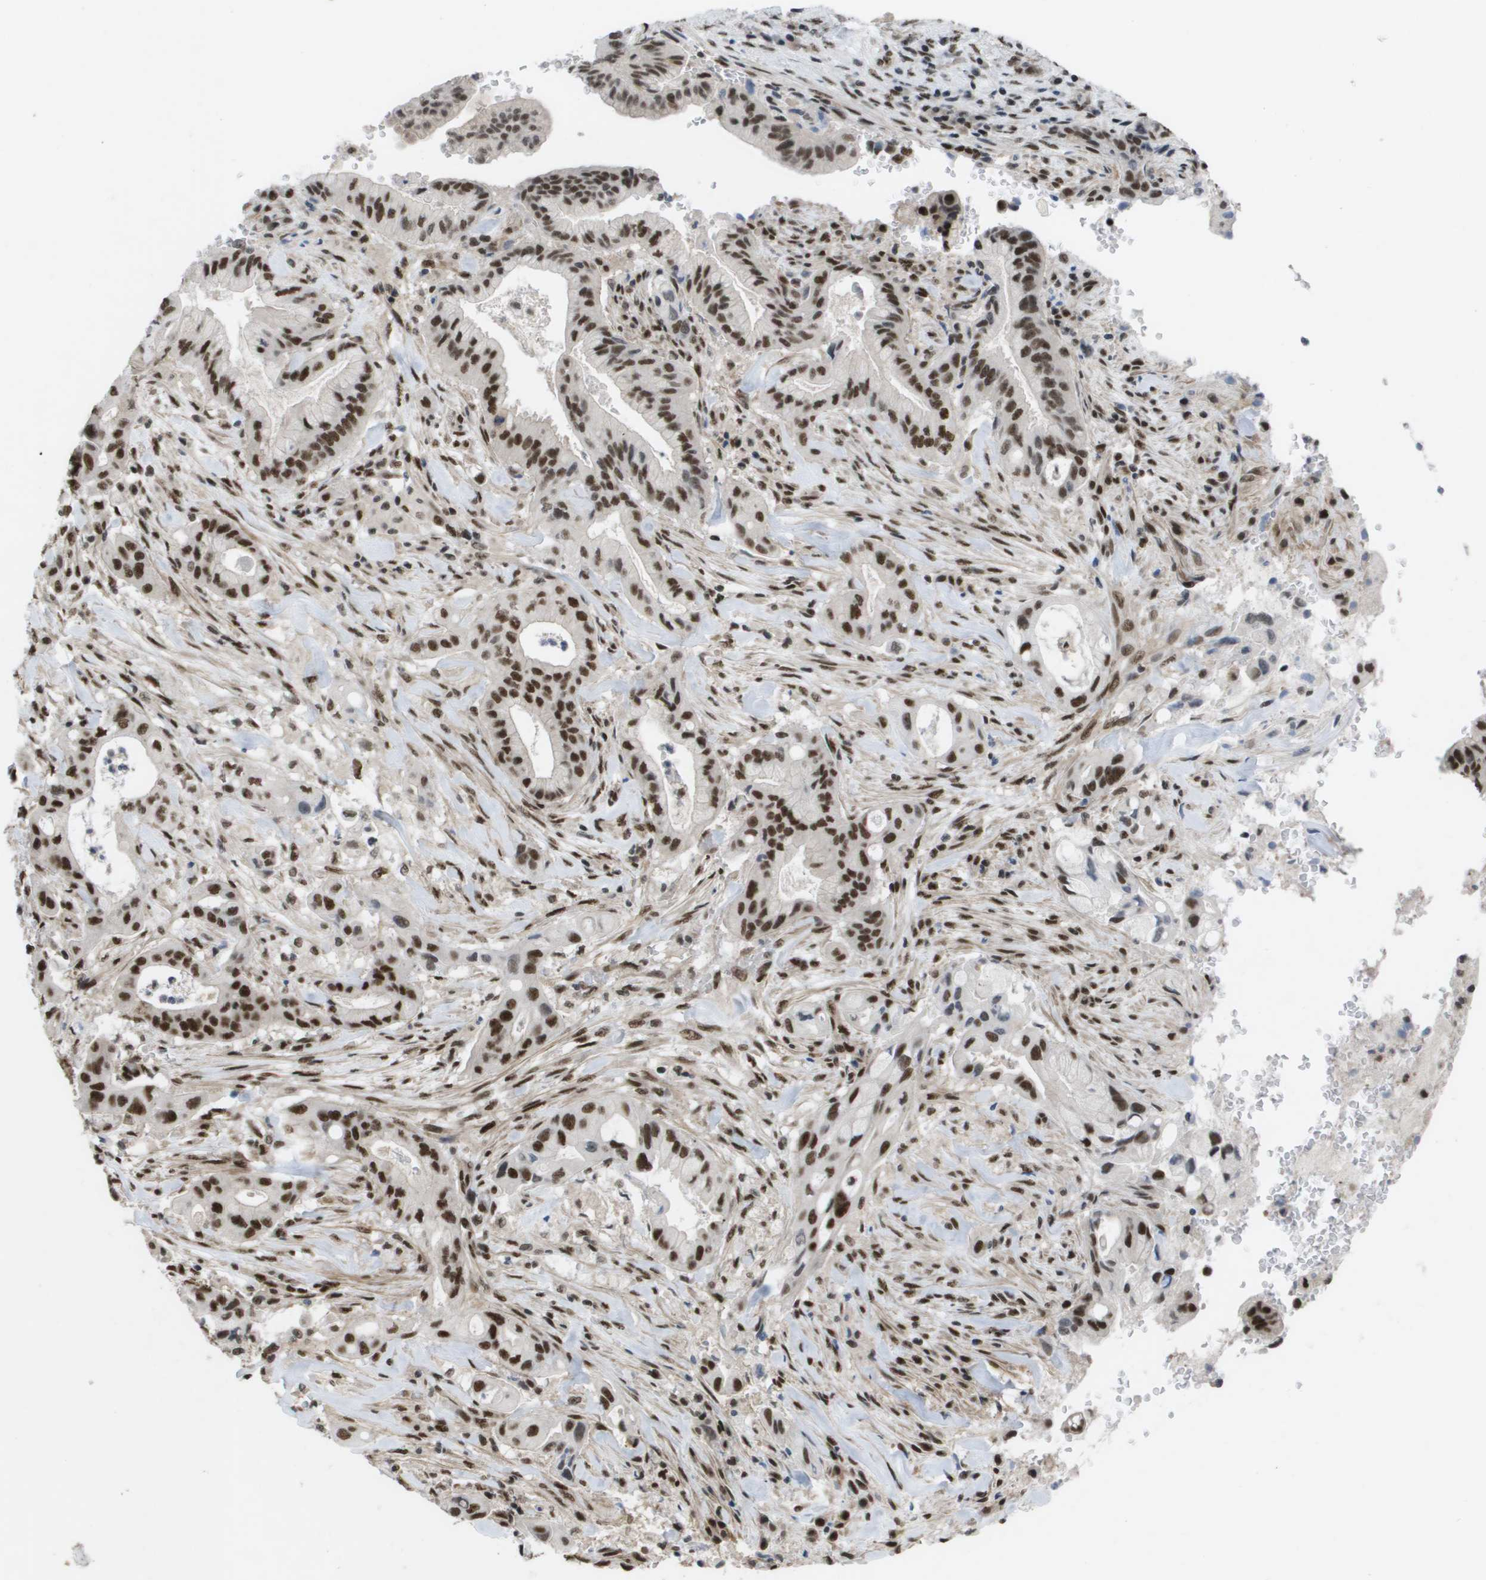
{"staining": {"intensity": "strong", "quantity": ">75%", "location": "nuclear"}, "tissue": "pancreatic cancer", "cell_type": "Tumor cells", "image_type": "cancer", "snomed": [{"axis": "morphology", "description": "Adenocarcinoma, NOS"}, {"axis": "topography", "description": "Pancreas"}], "caption": "A high amount of strong nuclear positivity is identified in about >75% of tumor cells in pancreatic adenocarcinoma tissue. (brown staining indicates protein expression, while blue staining denotes nuclei).", "gene": "CDT1", "patient": {"sex": "female", "age": 73}}